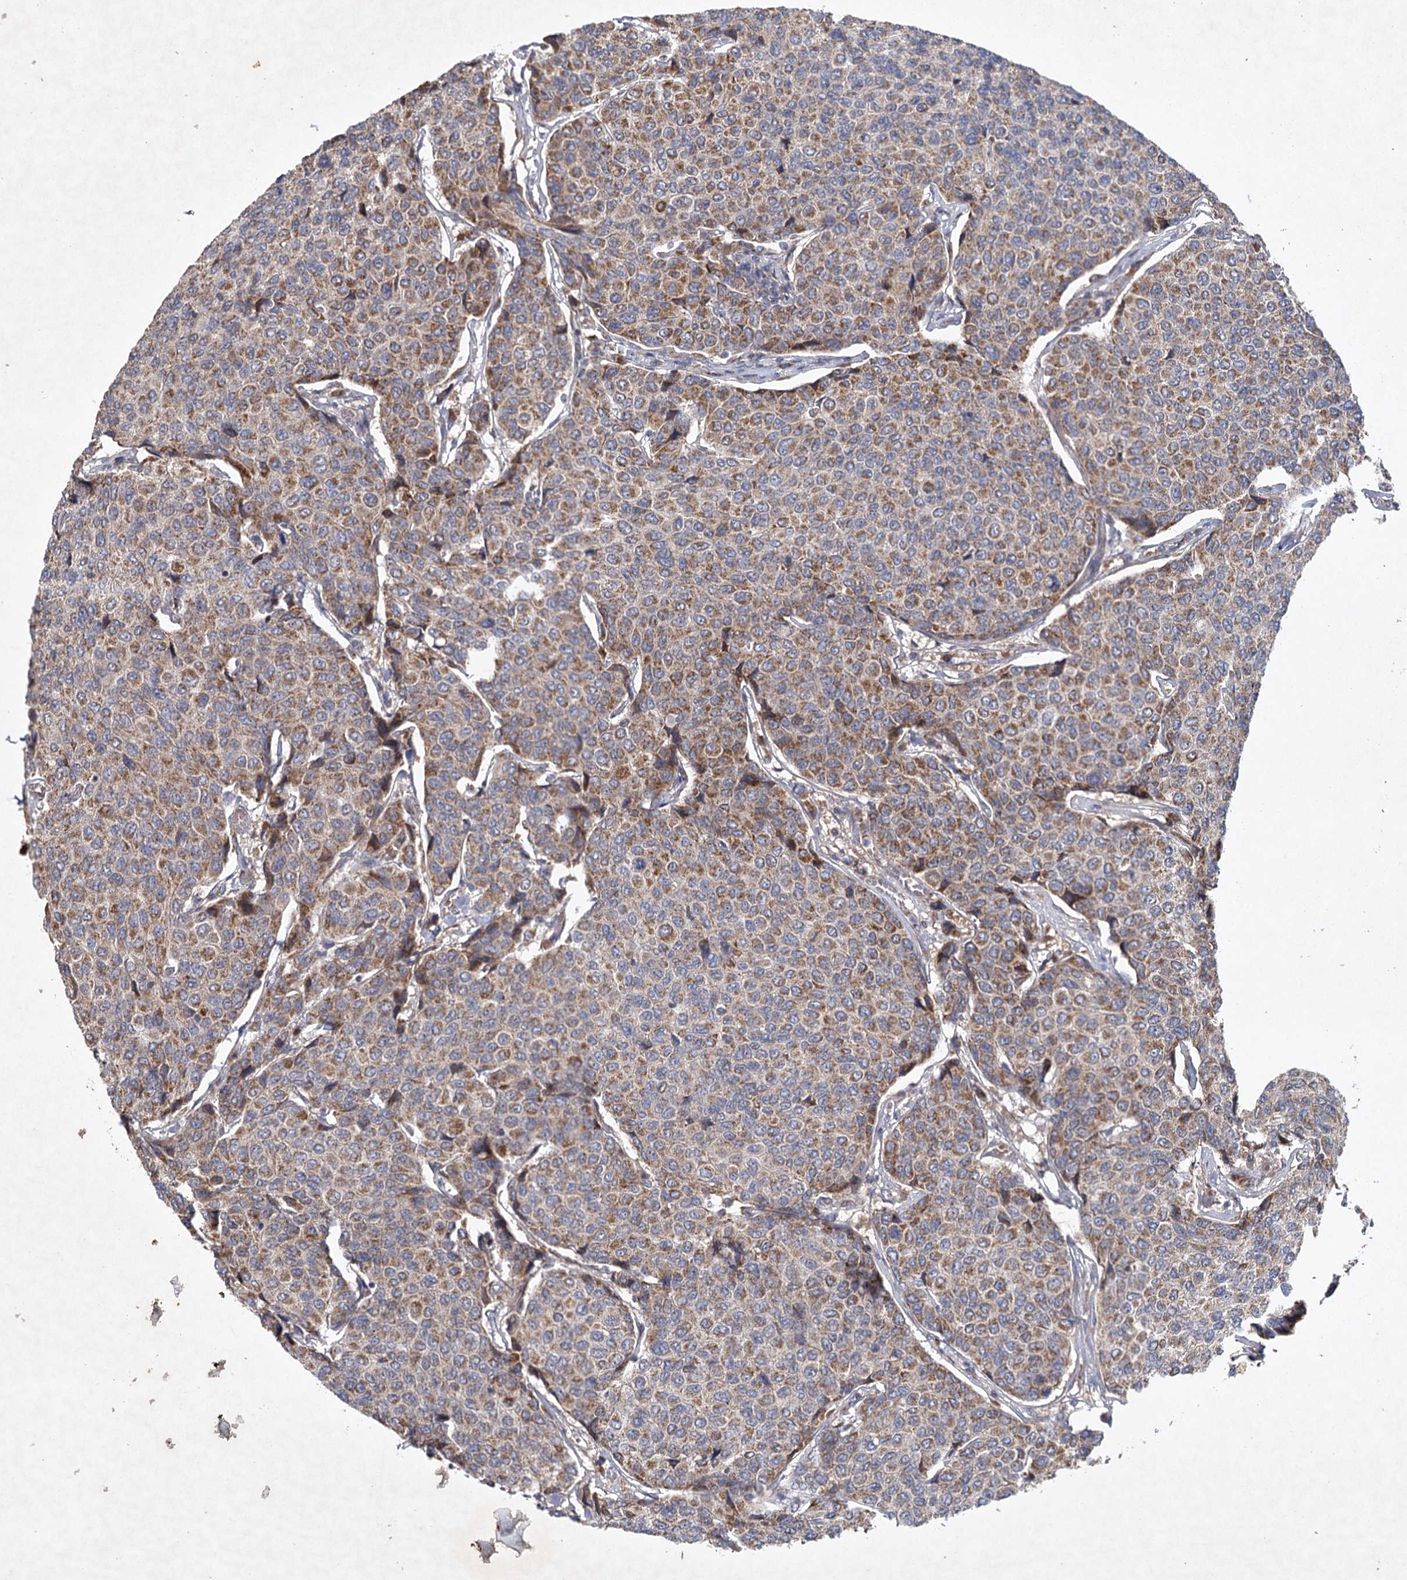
{"staining": {"intensity": "moderate", "quantity": ">75%", "location": "cytoplasmic/membranous"}, "tissue": "breast cancer", "cell_type": "Tumor cells", "image_type": "cancer", "snomed": [{"axis": "morphology", "description": "Duct carcinoma"}, {"axis": "topography", "description": "Breast"}], "caption": "Immunohistochemistry (IHC) image of neoplastic tissue: human breast cancer (infiltrating ductal carcinoma) stained using immunohistochemistry (IHC) exhibits medium levels of moderate protein expression localized specifically in the cytoplasmic/membranous of tumor cells, appearing as a cytoplasmic/membranous brown color.", "gene": "MRPL44", "patient": {"sex": "female", "age": 55}}